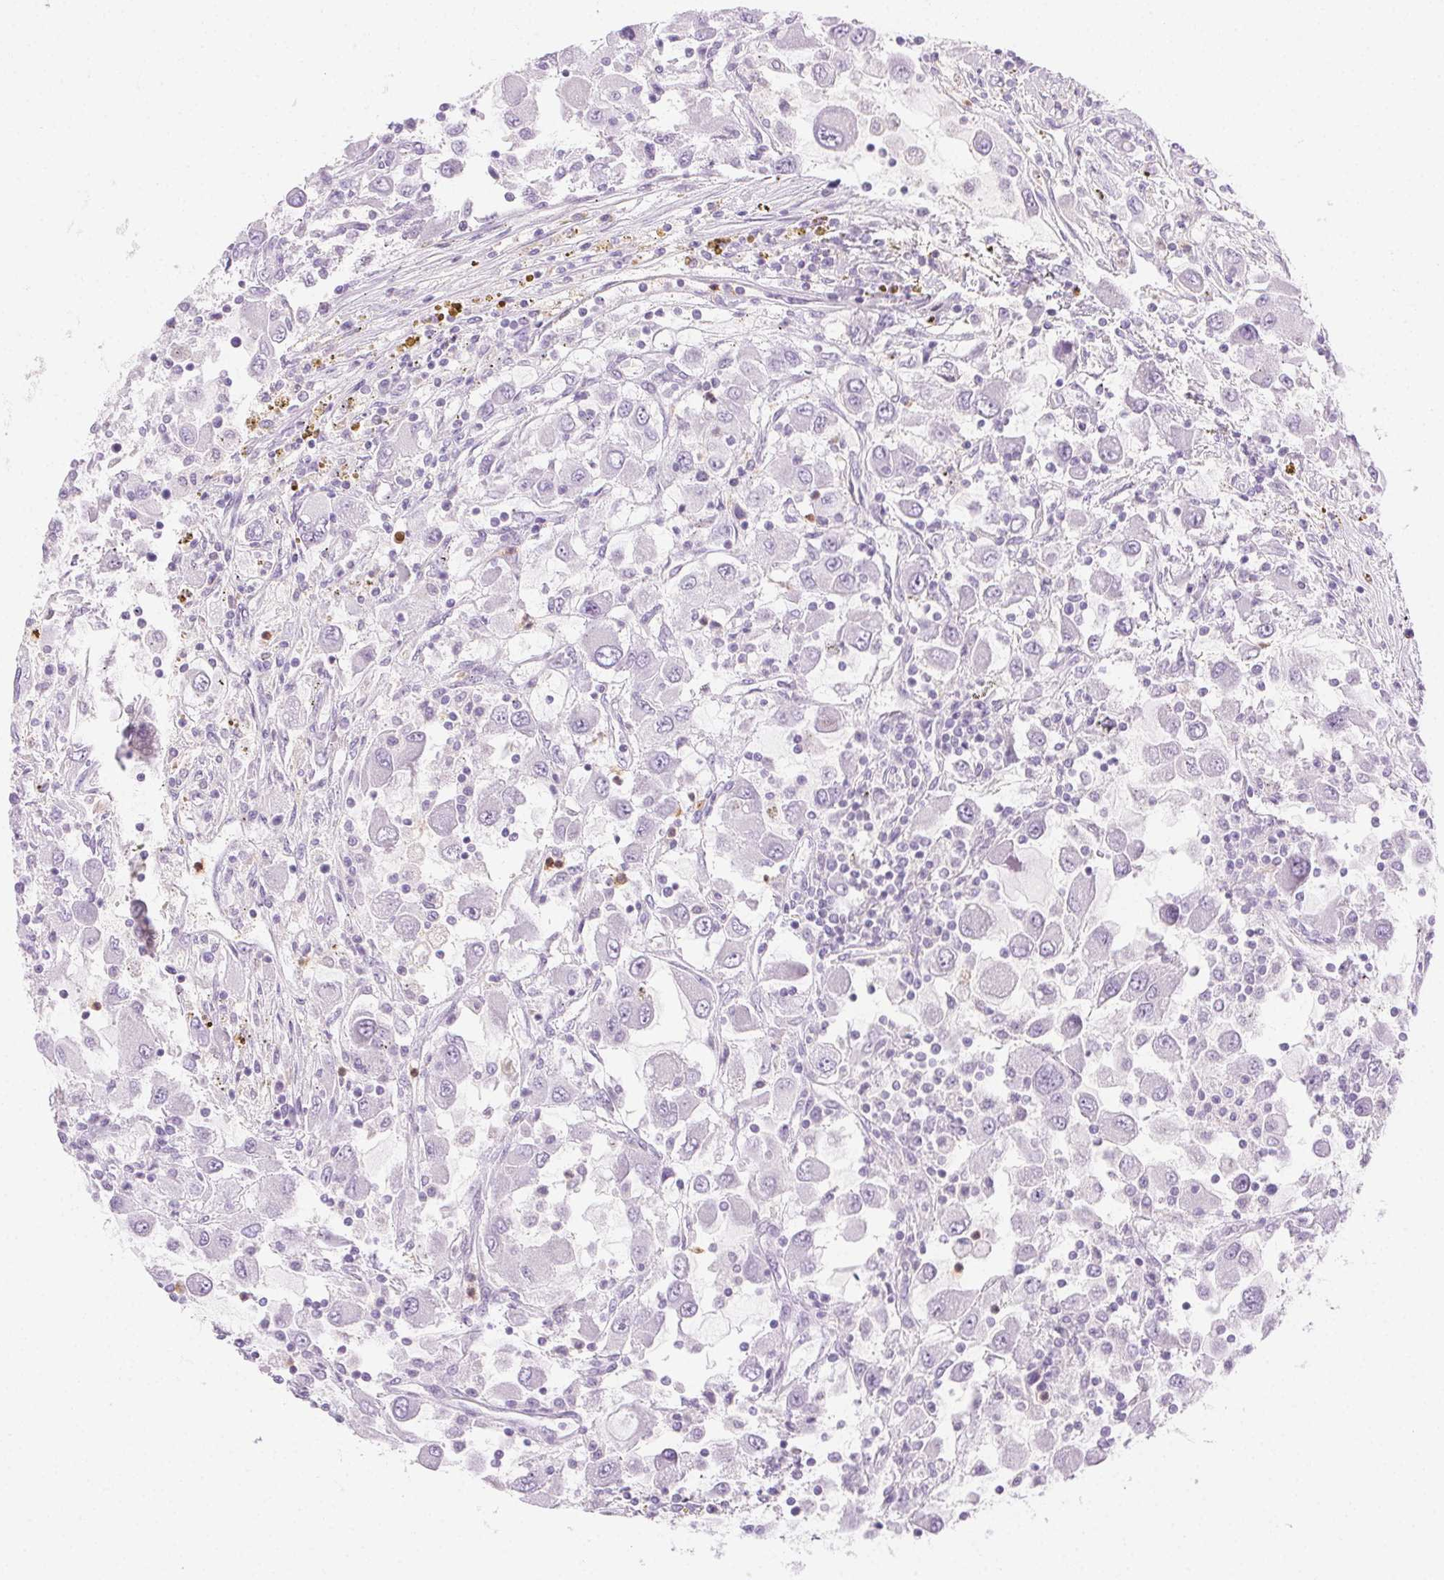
{"staining": {"intensity": "negative", "quantity": "none", "location": "none"}, "tissue": "renal cancer", "cell_type": "Tumor cells", "image_type": "cancer", "snomed": [{"axis": "morphology", "description": "Adenocarcinoma, NOS"}, {"axis": "topography", "description": "Kidney"}], "caption": "Adenocarcinoma (renal) stained for a protein using IHC reveals no positivity tumor cells.", "gene": "TMEM45A", "patient": {"sex": "female", "age": 67}}